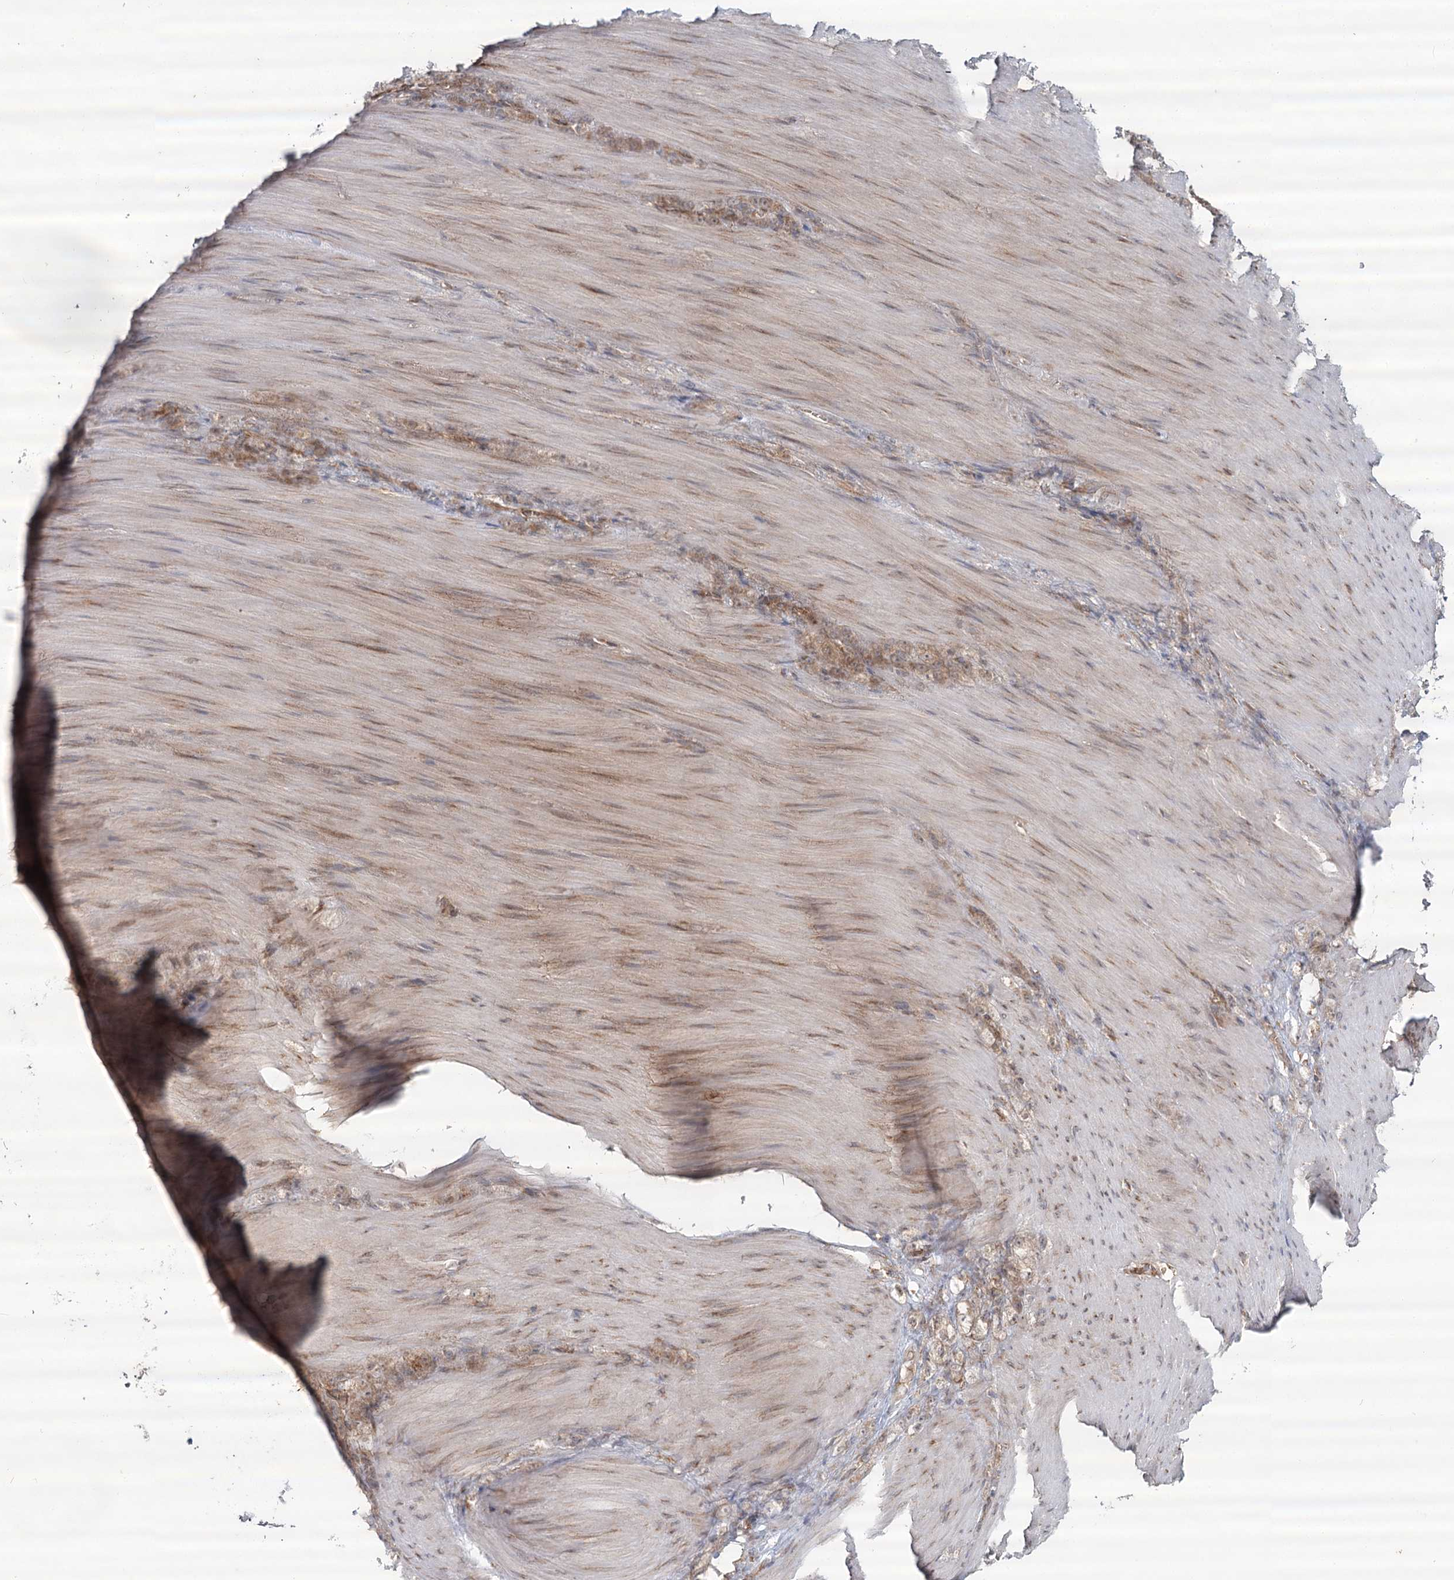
{"staining": {"intensity": "moderate", "quantity": ">75%", "location": "cytoplasmic/membranous"}, "tissue": "stomach cancer", "cell_type": "Tumor cells", "image_type": "cancer", "snomed": [{"axis": "morphology", "description": "Normal tissue, NOS"}, {"axis": "morphology", "description": "Adenocarcinoma, NOS"}, {"axis": "topography", "description": "Stomach"}], "caption": "Immunohistochemical staining of human stomach adenocarcinoma displays medium levels of moderate cytoplasmic/membranous protein expression in about >75% of tumor cells.", "gene": "OTUD4", "patient": {"sex": "male", "age": 82}}